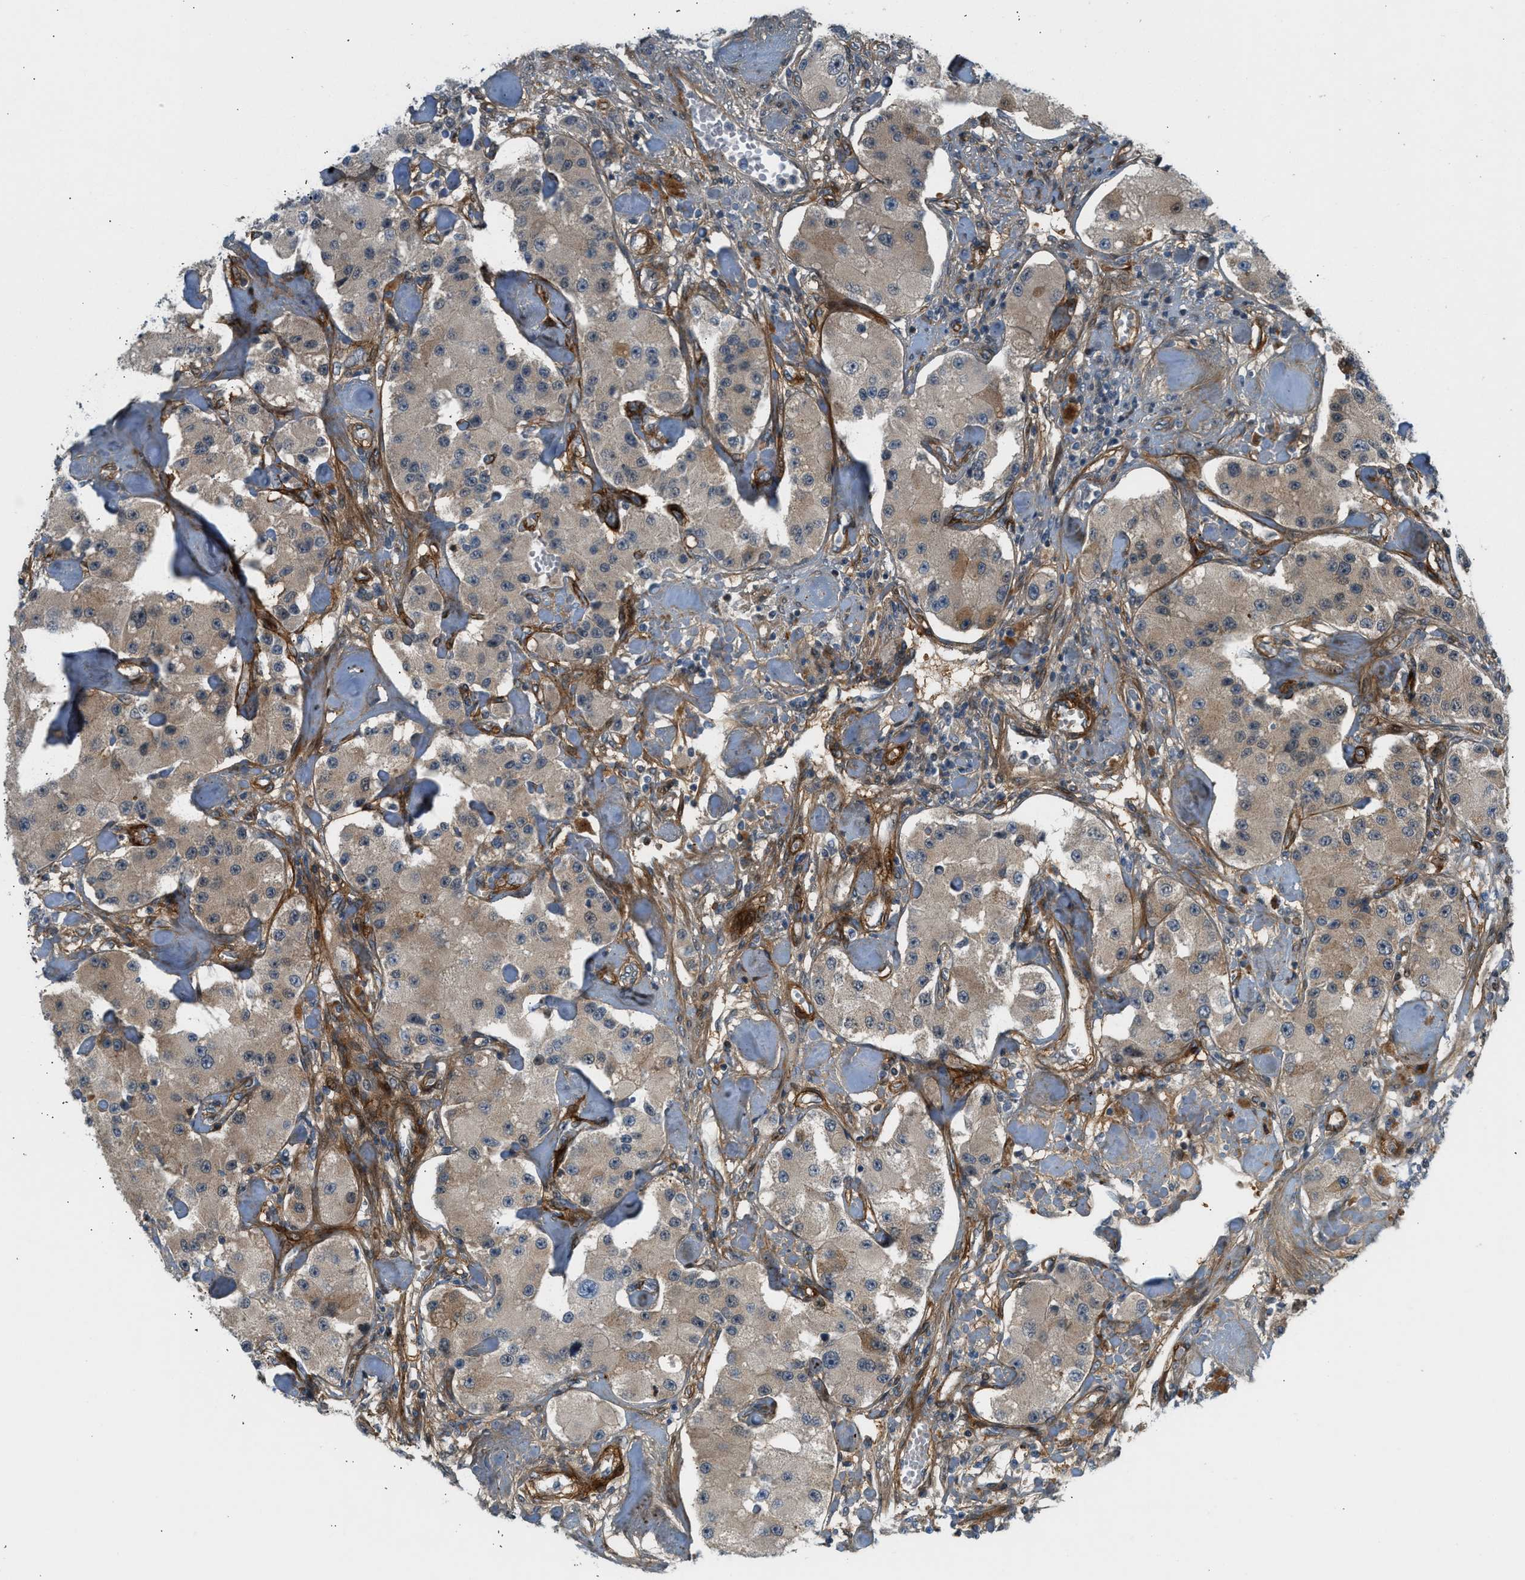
{"staining": {"intensity": "weak", "quantity": ">75%", "location": "cytoplasmic/membranous"}, "tissue": "carcinoid", "cell_type": "Tumor cells", "image_type": "cancer", "snomed": [{"axis": "morphology", "description": "Carcinoid, malignant, NOS"}, {"axis": "topography", "description": "Pancreas"}], "caption": "Weak cytoplasmic/membranous positivity for a protein is present in approximately >75% of tumor cells of carcinoid using IHC.", "gene": "EDNRA", "patient": {"sex": "male", "age": 41}}